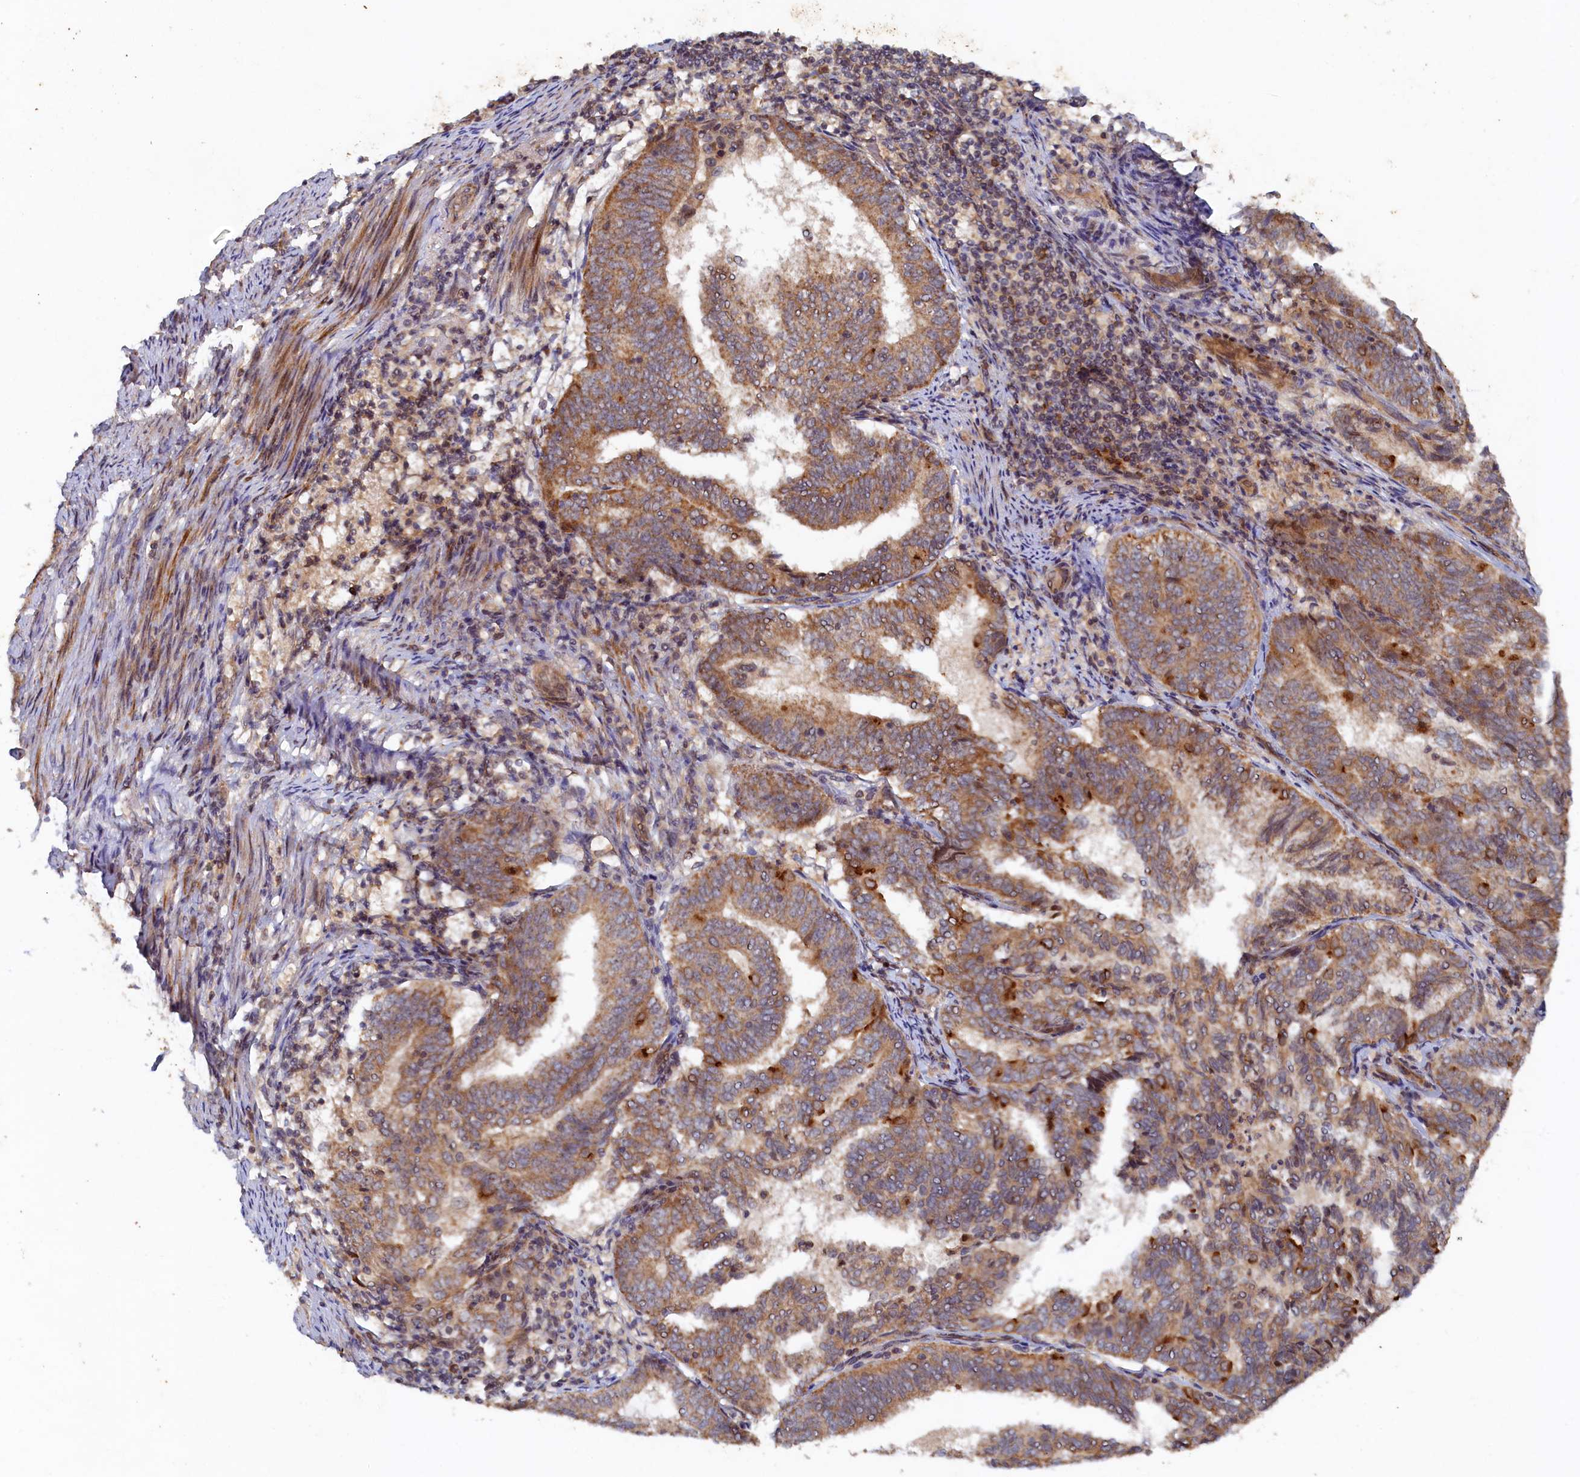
{"staining": {"intensity": "moderate", "quantity": ">75%", "location": "cytoplasmic/membranous"}, "tissue": "endometrial cancer", "cell_type": "Tumor cells", "image_type": "cancer", "snomed": [{"axis": "morphology", "description": "Adenocarcinoma, NOS"}, {"axis": "topography", "description": "Endometrium"}], "caption": "Protein expression by immunohistochemistry (IHC) demonstrates moderate cytoplasmic/membranous expression in about >75% of tumor cells in endometrial cancer. (DAB IHC with brightfield microscopy, high magnification).", "gene": "CEP20", "patient": {"sex": "female", "age": 80}}